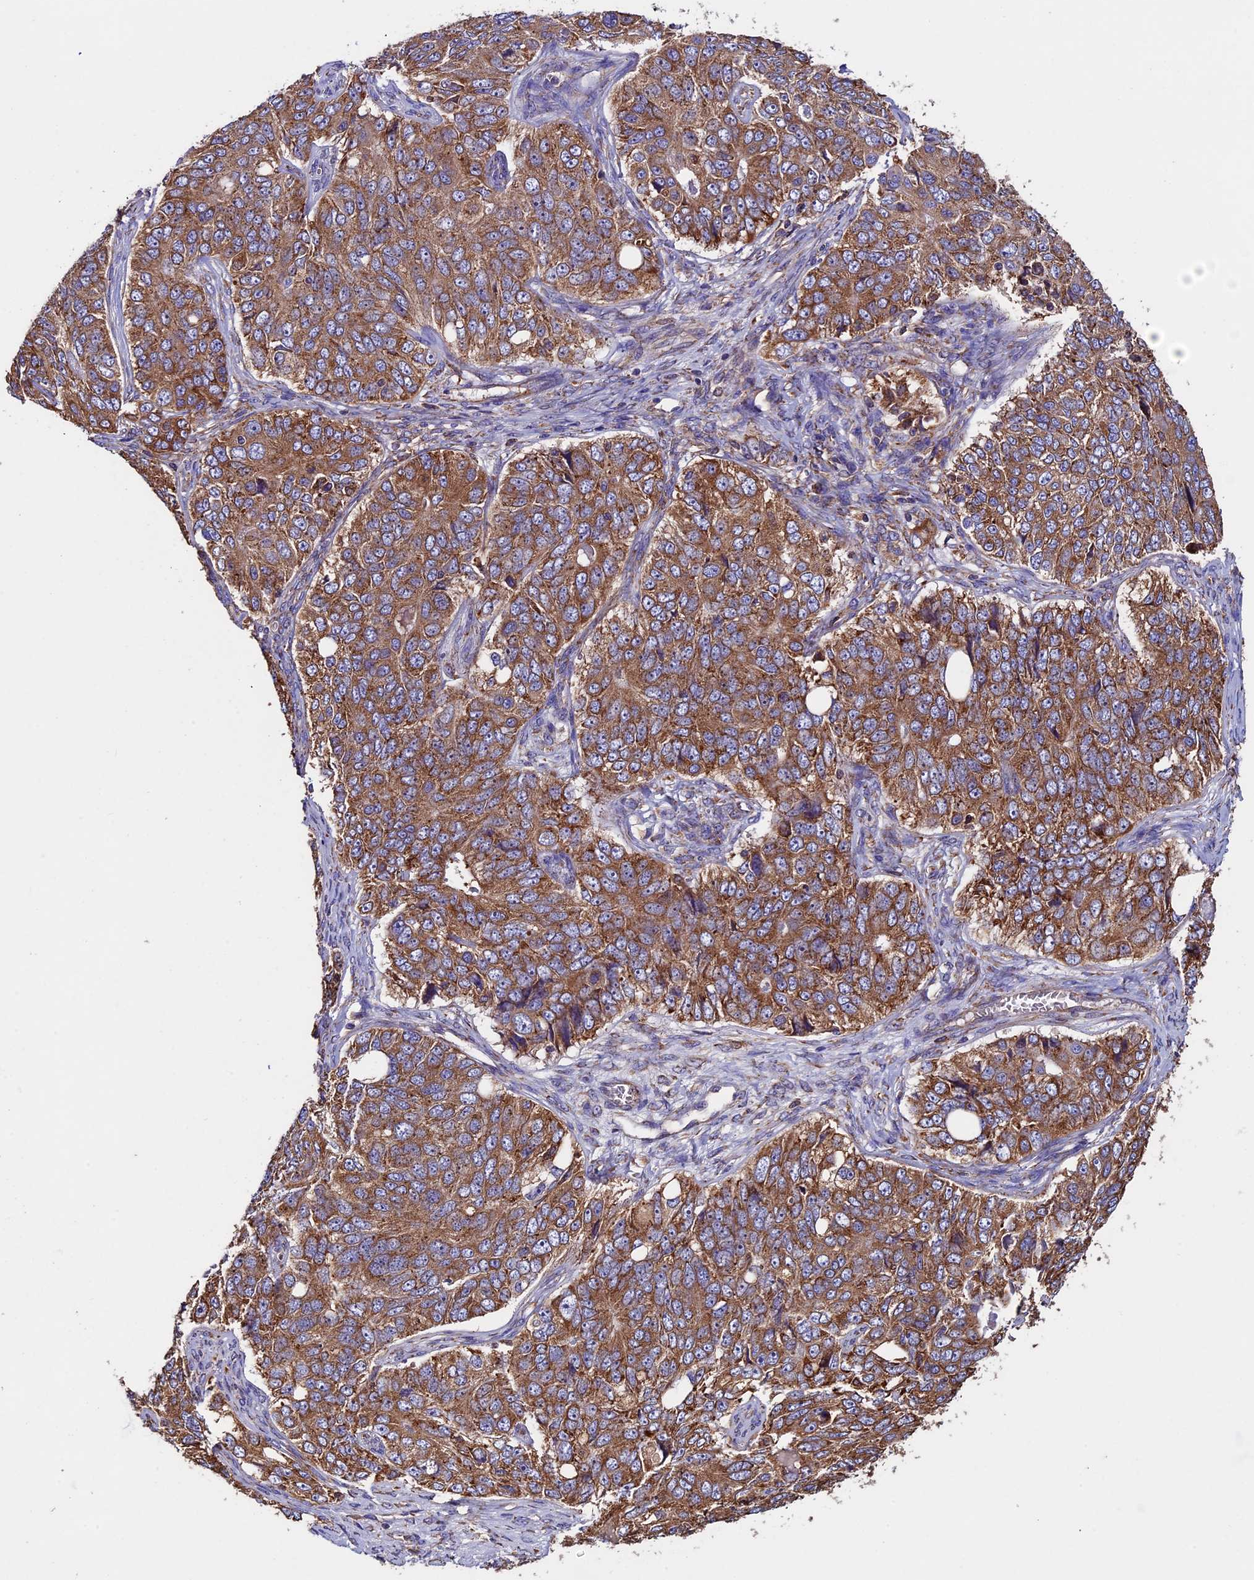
{"staining": {"intensity": "moderate", "quantity": ">75%", "location": "cytoplasmic/membranous"}, "tissue": "ovarian cancer", "cell_type": "Tumor cells", "image_type": "cancer", "snomed": [{"axis": "morphology", "description": "Carcinoma, endometroid"}, {"axis": "topography", "description": "Ovary"}], "caption": "IHC of ovarian cancer (endometroid carcinoma) demonstrates medium levels of moderate cytoplasmic/membranous positivity in about >75% of tumor cells.", "gene": "BTBD3", "patient": {"sex": "female", "age": 51}}